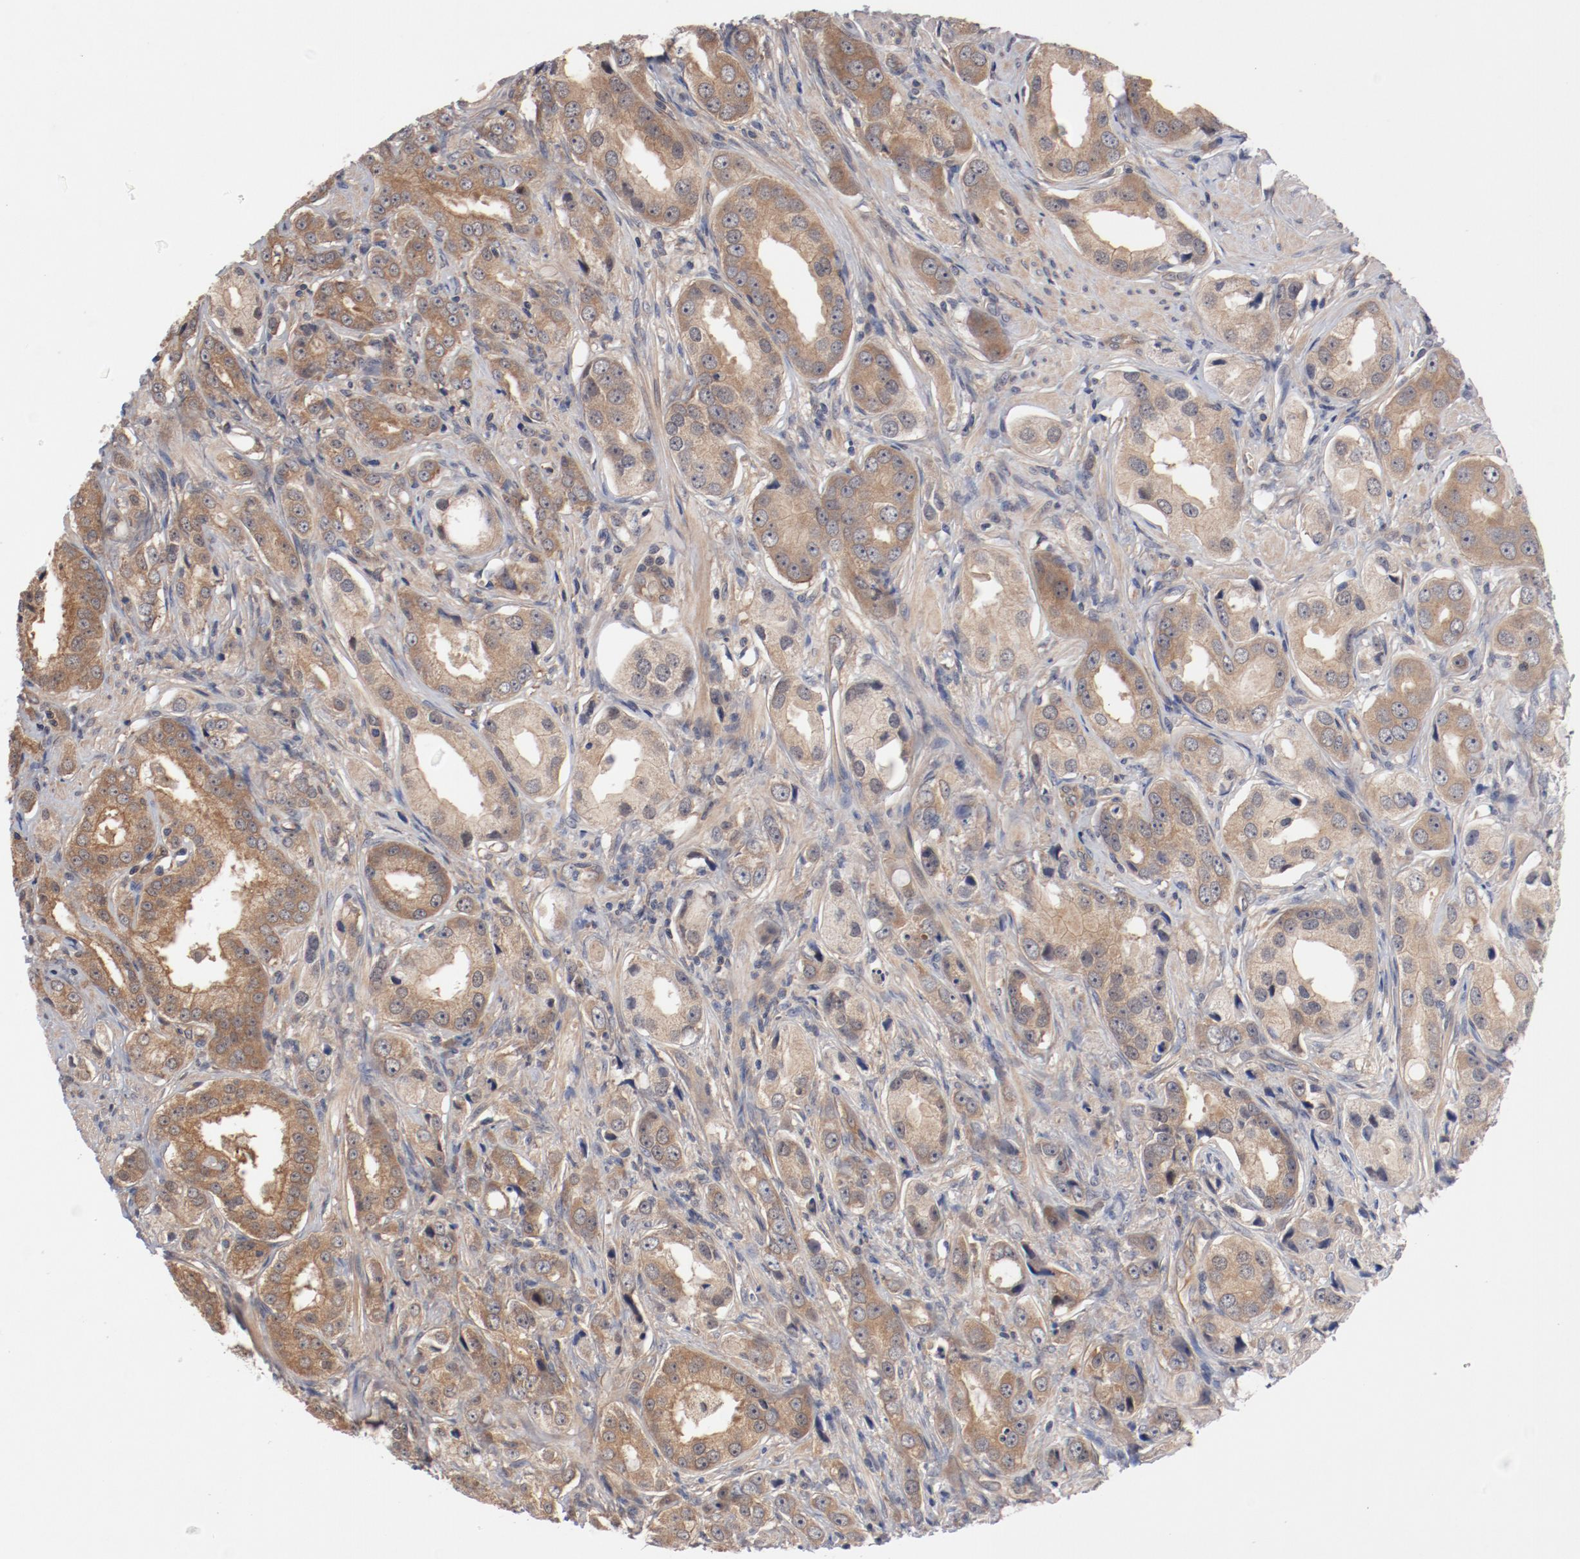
{"staining": {"intensity": "weak", "quantity": "25%-75%", "location": "cytoplasmic/membranous"}, "tissue": "prostate cancer", "cell_type": "Tumor cells", "image_type": "cancer", "snomed": [{"axis": "morphology", "description": "Adenocarcinoma, Medium grade"}, {"axis": "topography", "description": "Prostate"}], "caption": "This photomicrograph demonstrates immunohistochemistry staining of prostate cancer, with low weak cytoplasmic/membranous positivity in approximately 25%-75% of tumor cells.", "gene": "PITPNM2", "patient": {"sex": "male", "age": 53}}